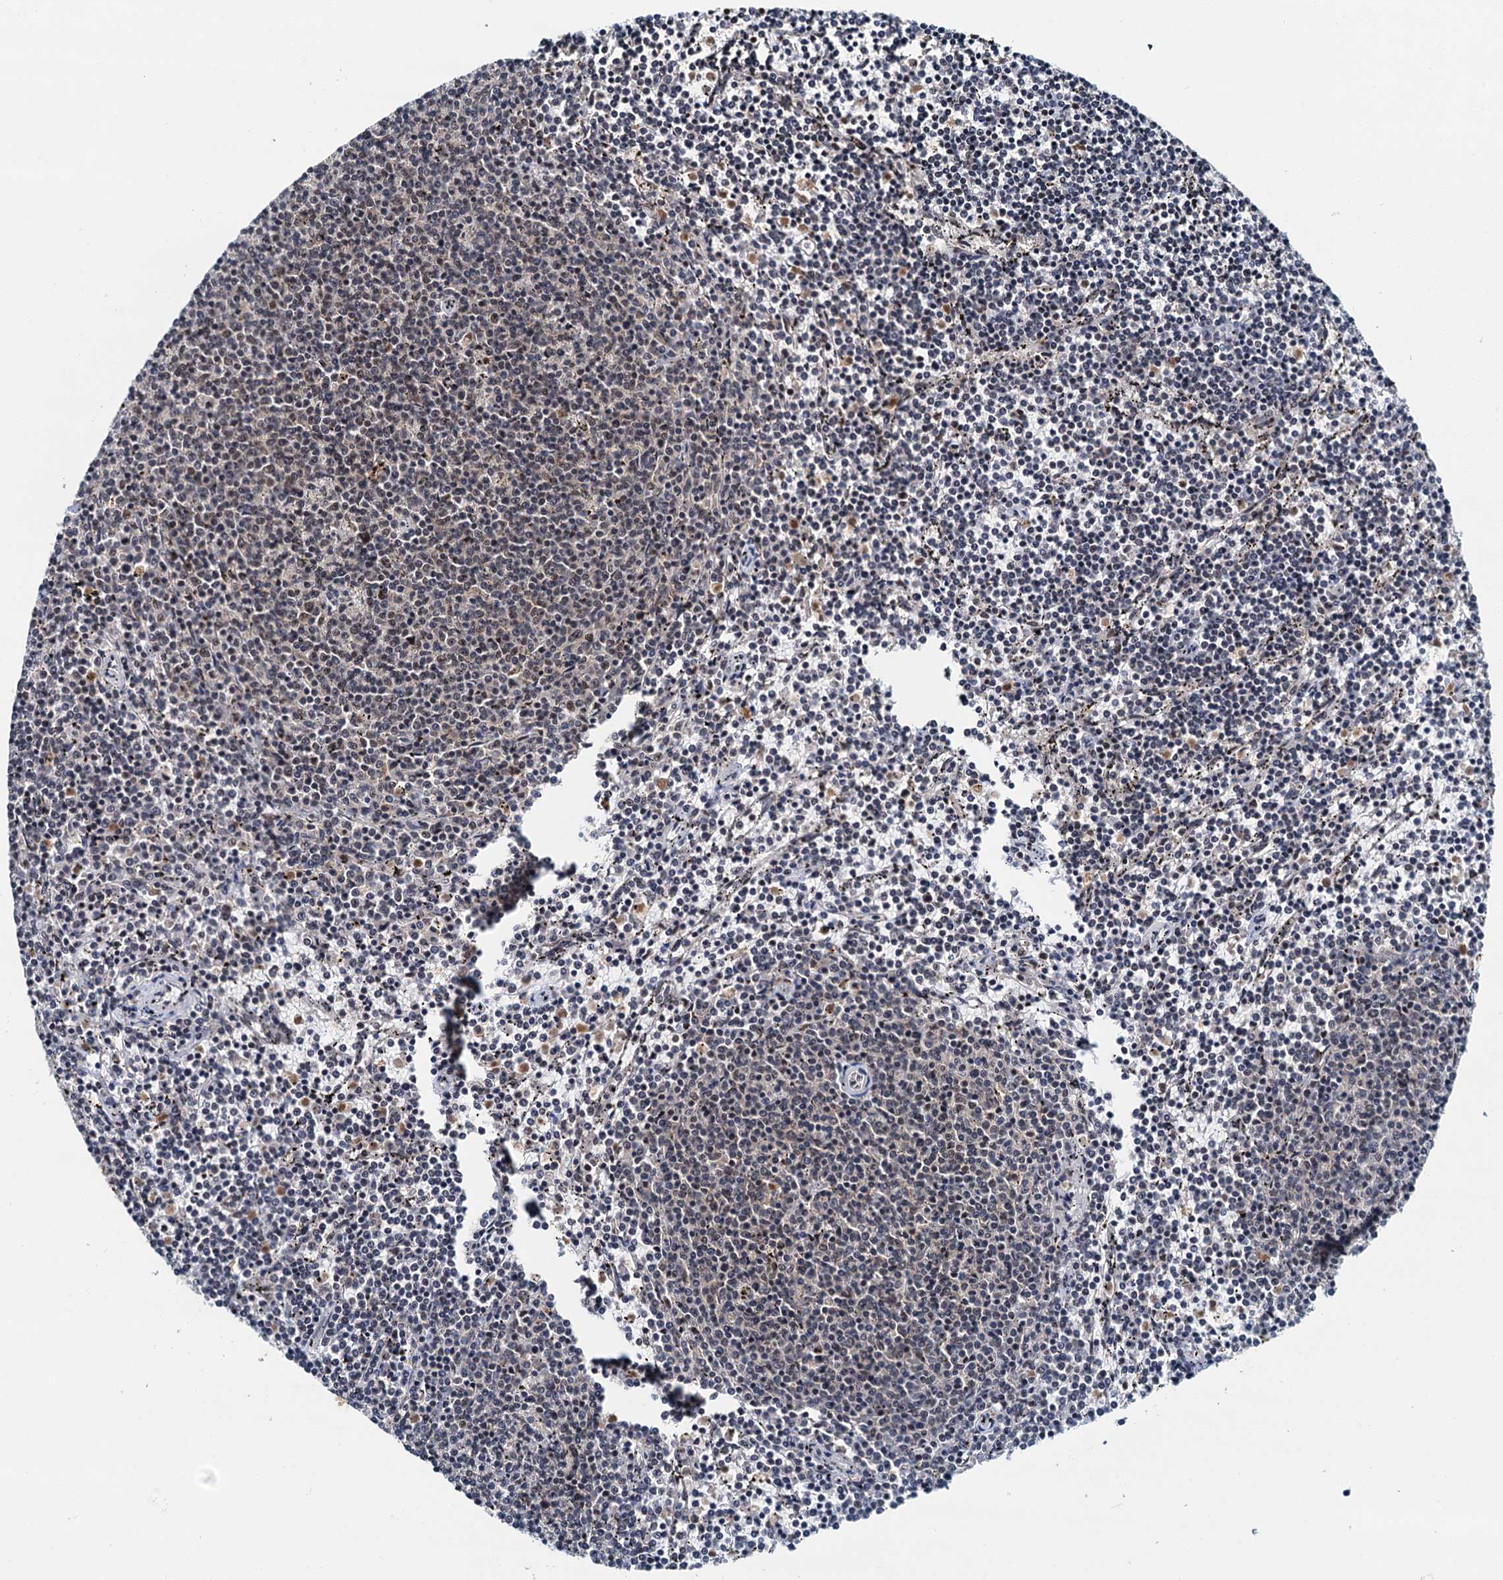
{"staining": {"intensity": "weak", "quantity": "25%-75%", "location": "nuclear"}, "tissue": "lymphoma", "cell_type": "Tumor cells", "image_type": "cancer", "snomed": [{"axis": "morphology", "description": "Malignant lymphoma, non-Hodgkin's type, Low grade"}, {"axis": "topography", "description": "Spleen"}], "caption": "DAB immunohistochemical staining of human lymphoma demonstrates weak nuclear protein staining in about 25%-75% of tumor cells.", "gene": "SNRPD1", "patient": {"sex": "female", "age": 50}}